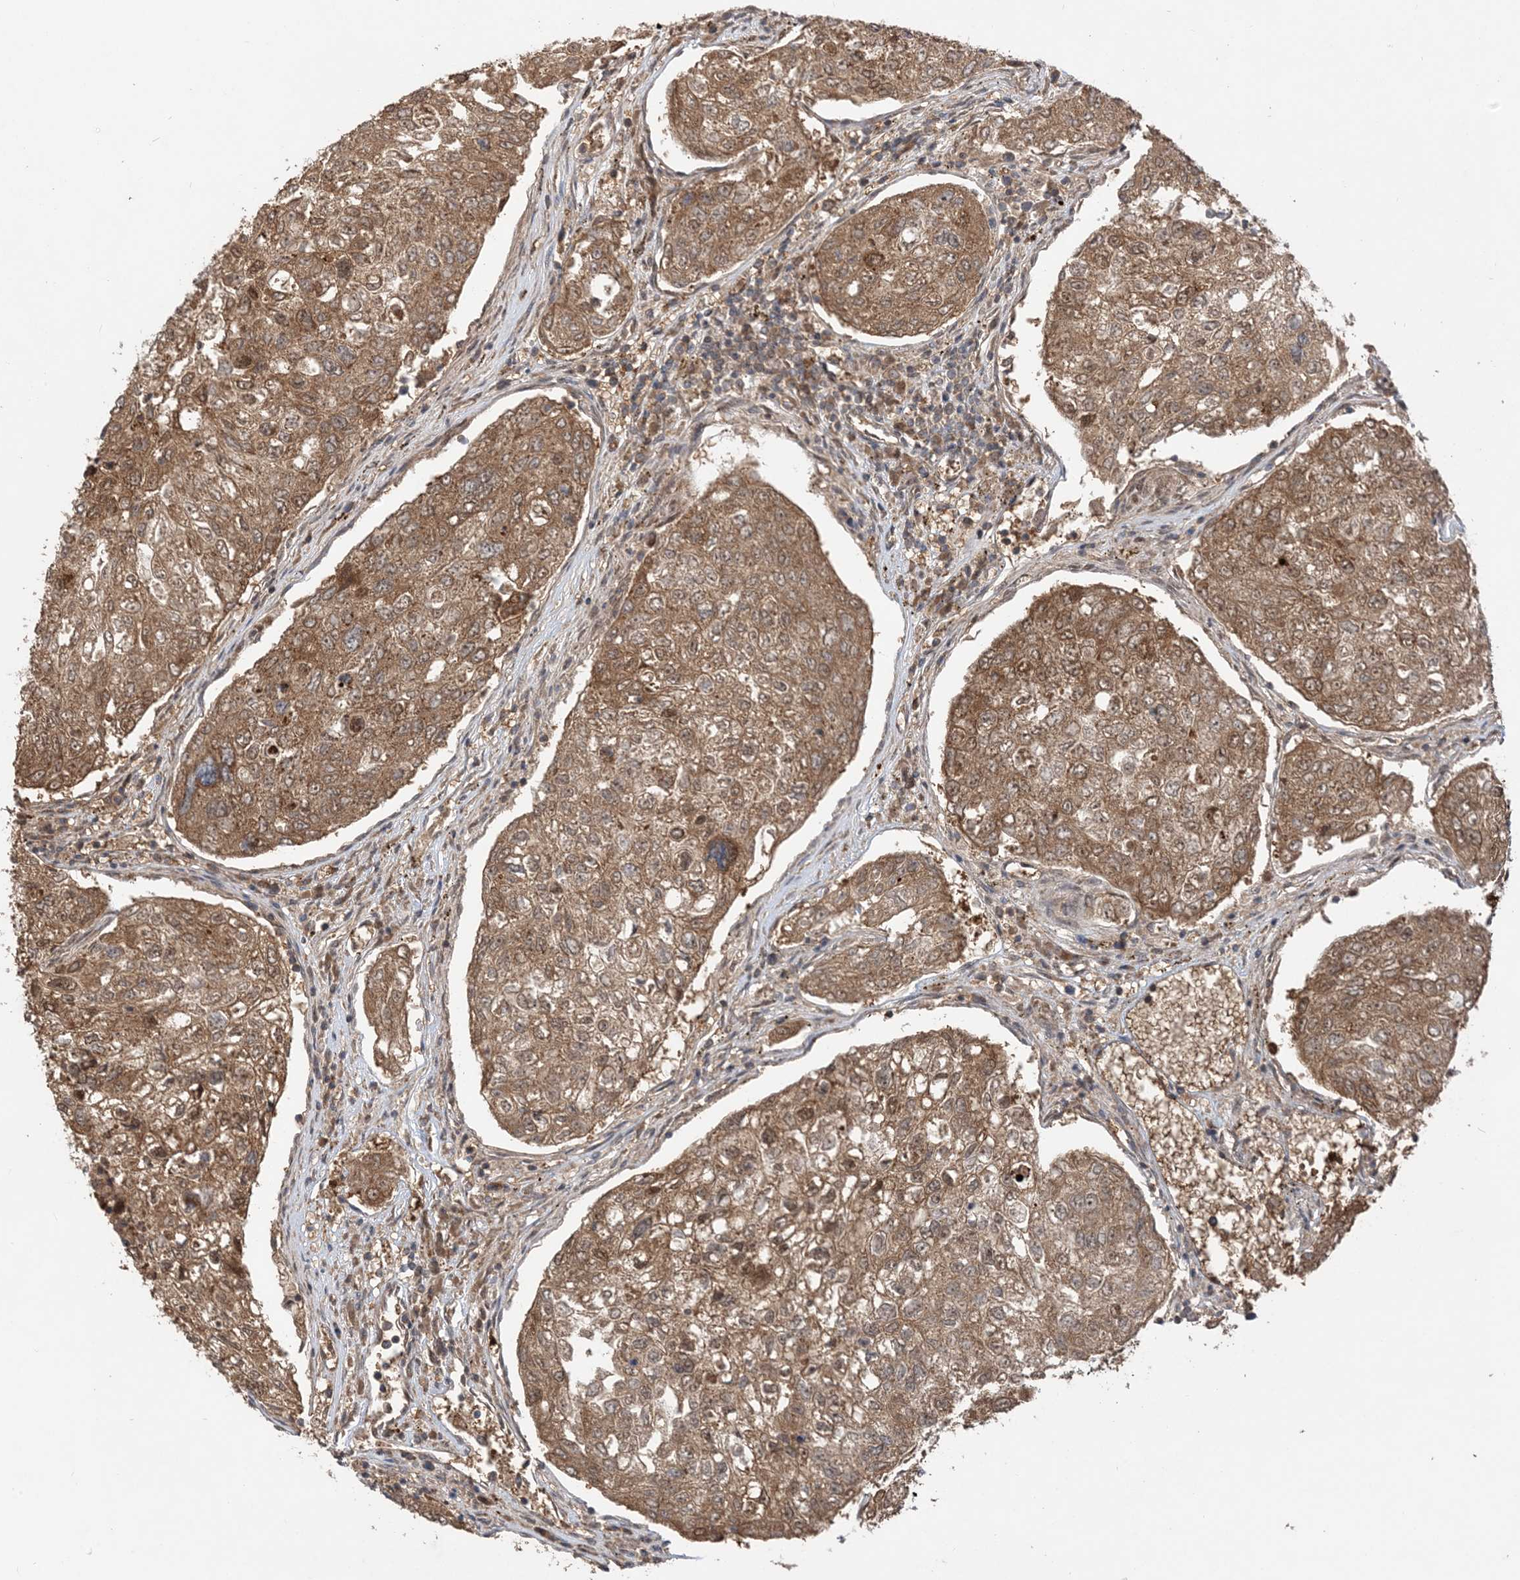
{"staining": {"intensity": "strong", "quantity": ">75%", "location": "cytoplasmic/membranous"}, "tissue": "urothelial cancer", "cell_type": "Tumor cells", "image_type": "cancer", "snomed": [{"axis": "morphology", "description": "Urothelial carcinoma, High grade"}, {"axis": "topography", "description": "Lymph node"}, {"axis": "topography", "description": "Urinary bladder"}], "caption": "High-grade urothelial carcinoma stained for a protein (brown) shows strong cytoplasmic/membranous positive expression in about >75% of tumor cells.", "gene": "PUSL1", "patient": {"sex": "male", "age": 51}}